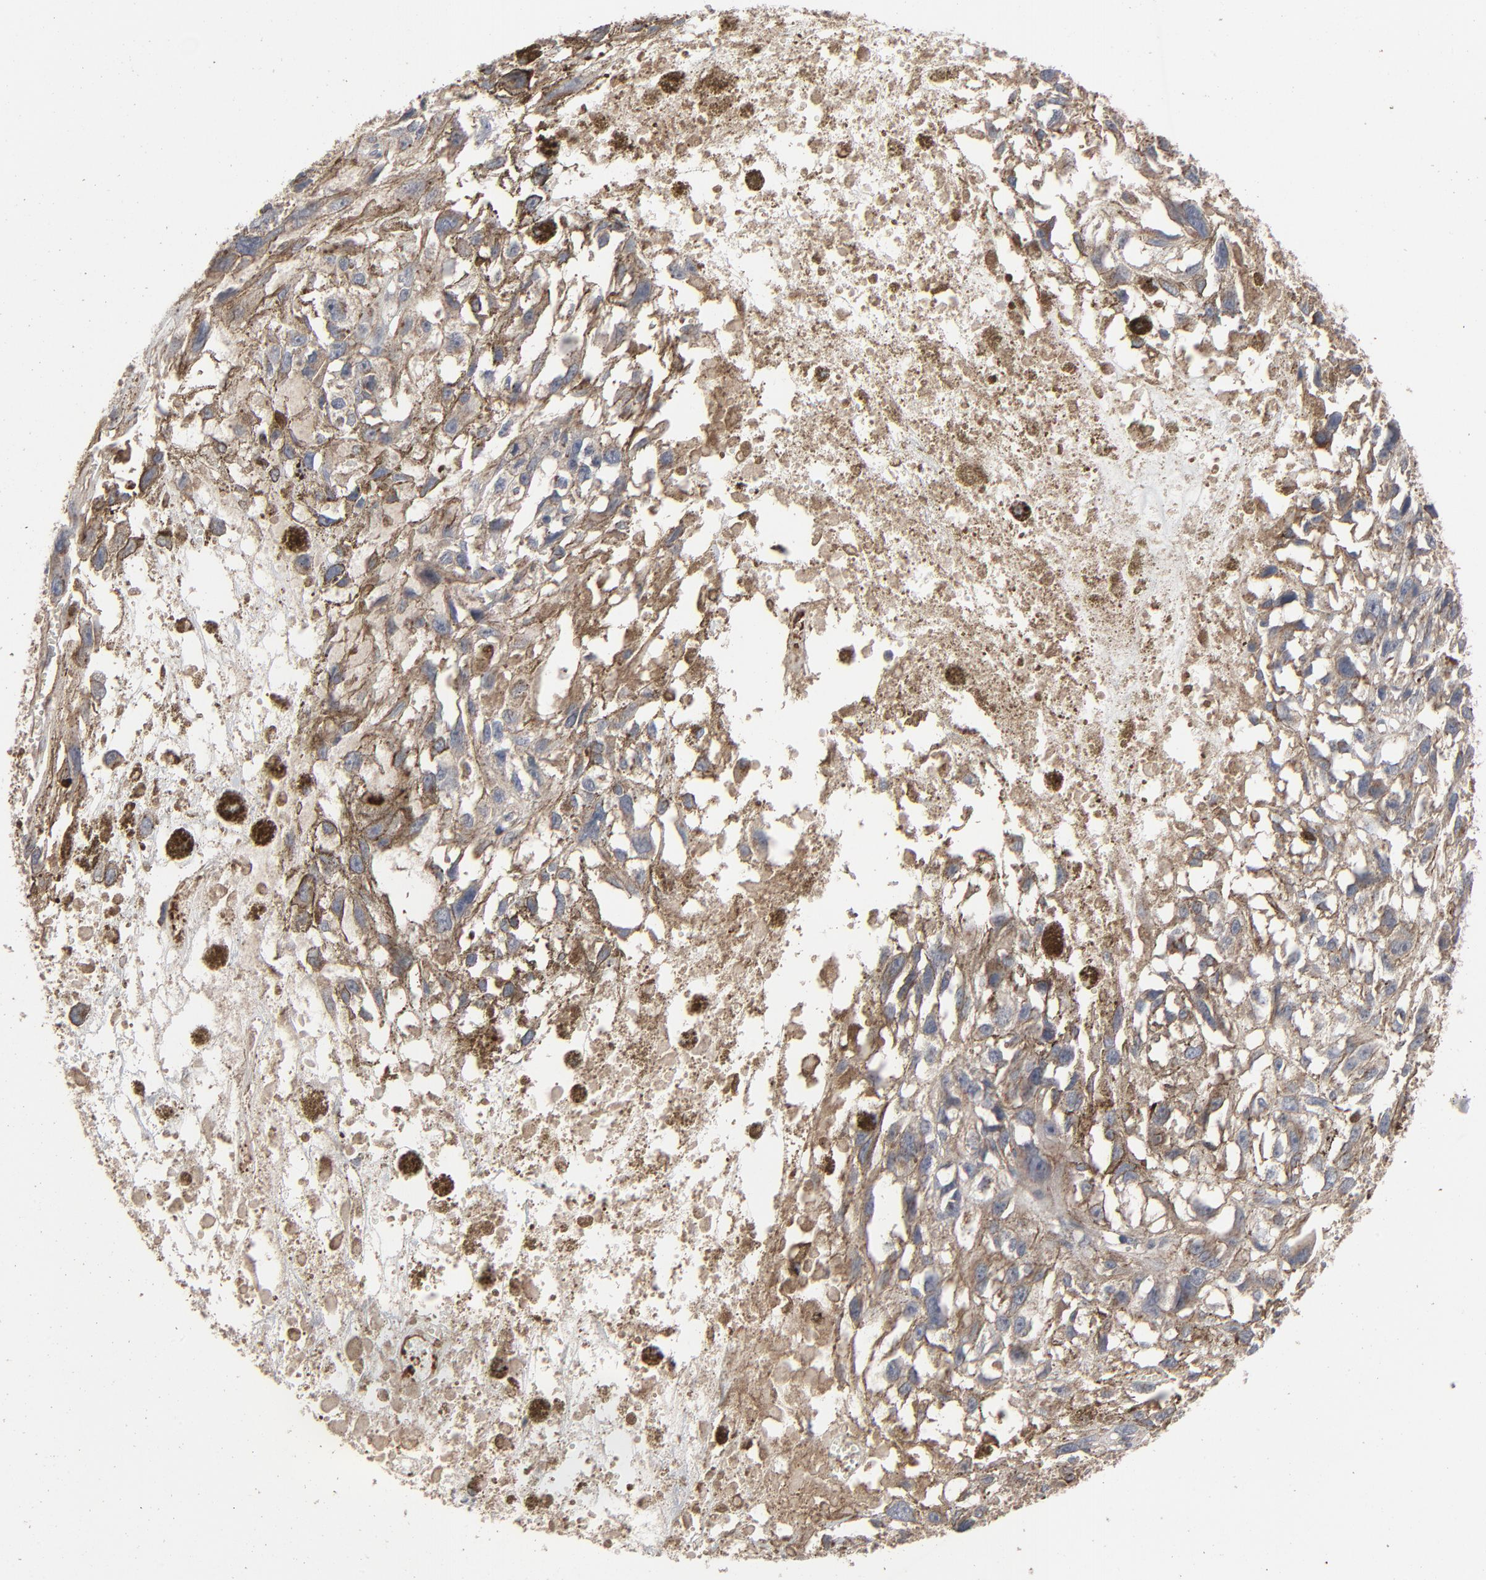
{"staining": {"intensity": "moderate", "quantity": ">75%", "location": "cytoplasmic/membranous"}, "tissue": "melanoma", "cell_type": "Tumor cells", "image_type": "cancer", "snomed": [{"axis": "morphology", "description": "Malignant melanoma, Metastatic site"}, {"axis": "topography", "description": "Lymph node"}], "caption": "DAB immunohistochemical staining of human malignant melanoma (metastatic site) displays moderate cytoplasmic/membranous protein positivity in about >75% of tumor cells. The staining was performed using DAB (3,3'-diaminobenzidine), with brown indicating positive protein expression. Nuclei are stained blue with hematoxylin.", "gene": "JAM3", "patient": {"sex": "male", "age": 59}}